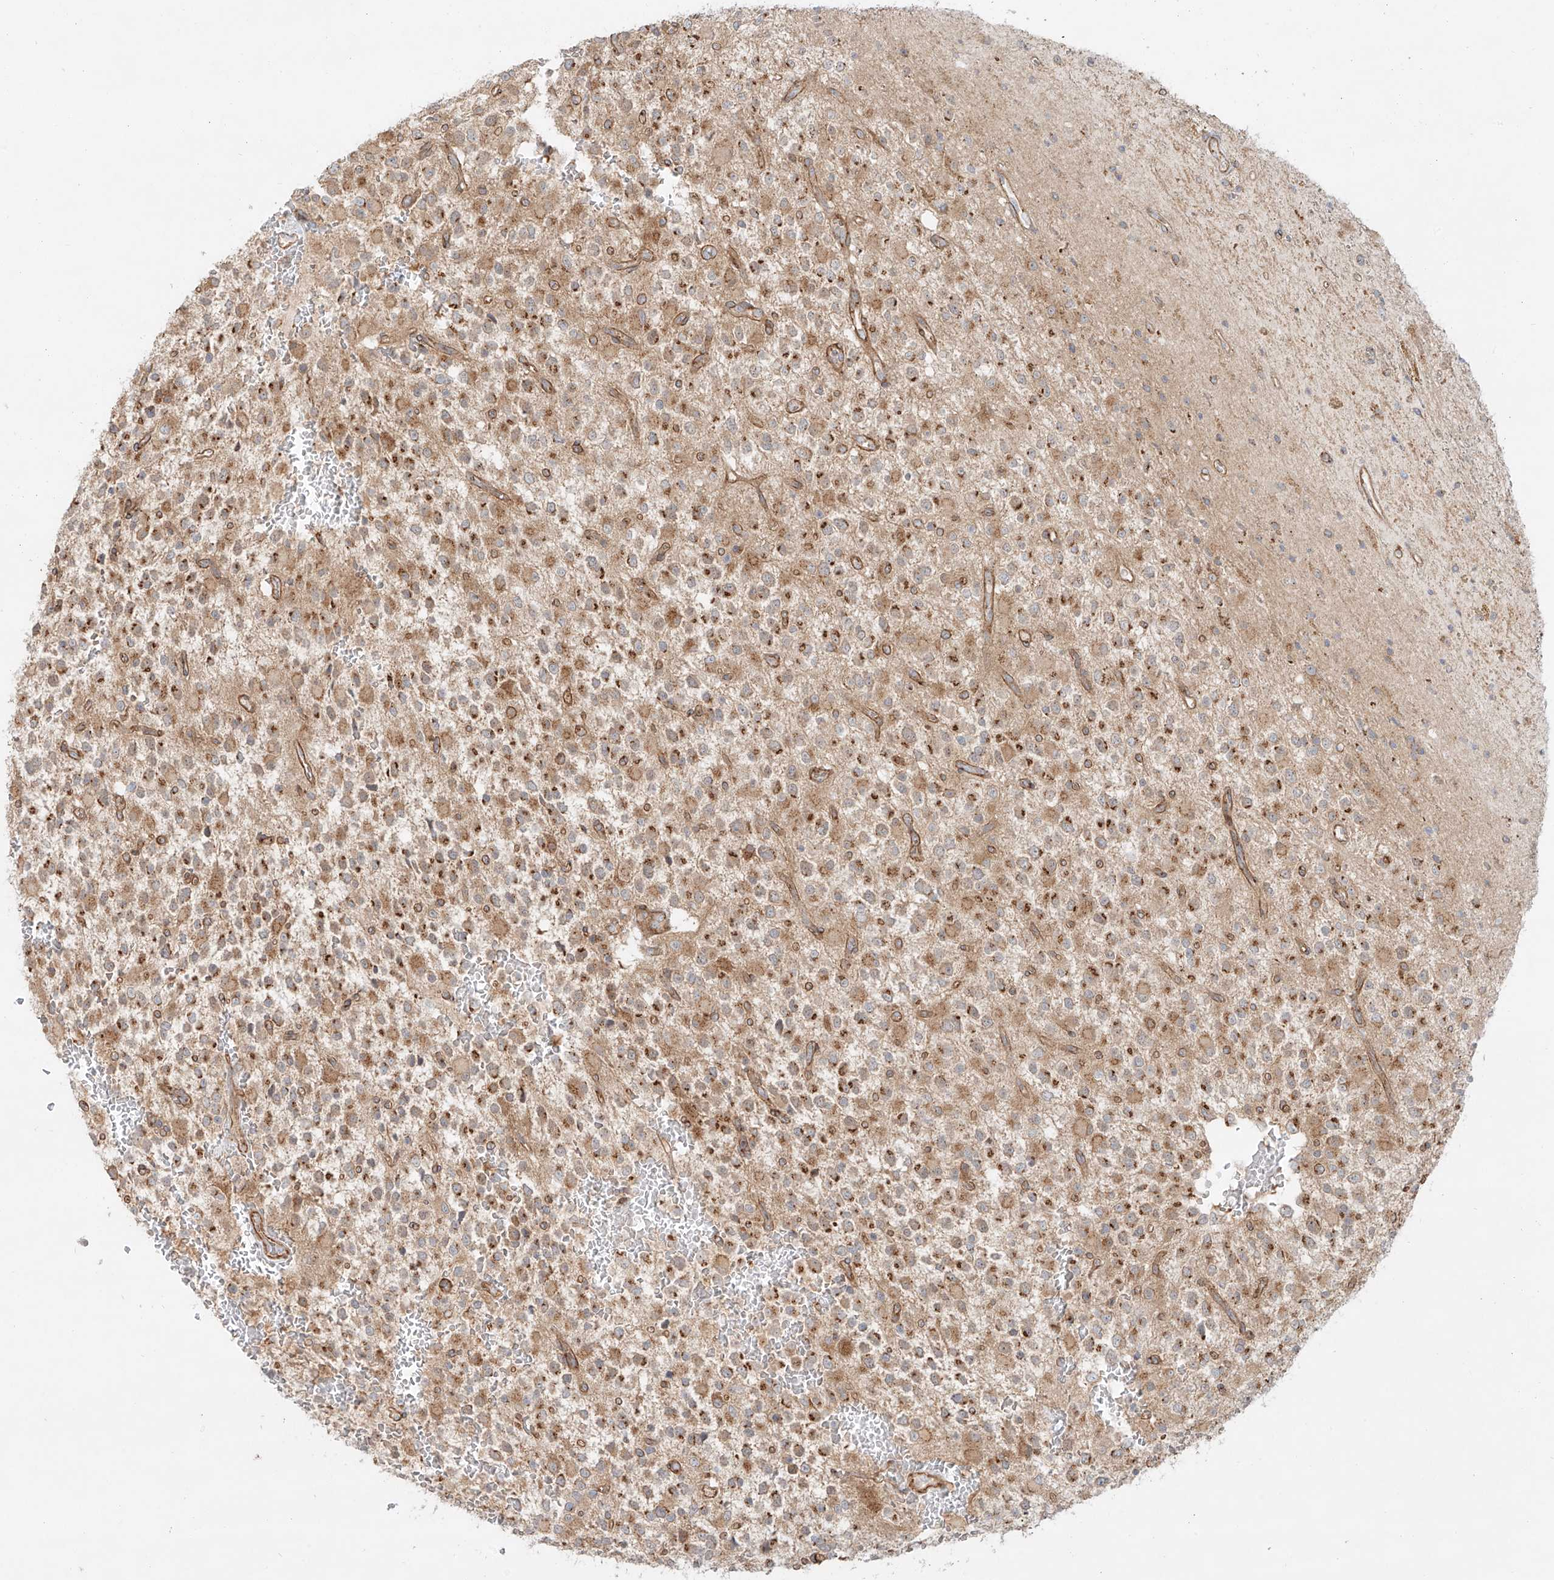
{"staining": {"intensity": "moderate", "quantity": "25%-75%", "location": "cytoplasmic/membranous"}, "tissue": "glioma", "cell_type": "Tumor cells", "image_type": "cancer", "snomed": [{"axis": "morphology", "description": "Glioma, malignant, High grade"}, {"axis": "topography", "description": "Brain"}], "caption": "High-magnification brightfield microscopy of glioma stained with DAB (brown) and counterstained with hematoxylin (blue). tumor cells exhibit moderate cytoplasmic/membranous staining is appreciated in approximately25%-75% of cells.", "gene": "ZNF287", "patient": {"sex": "male", "age": 34}}